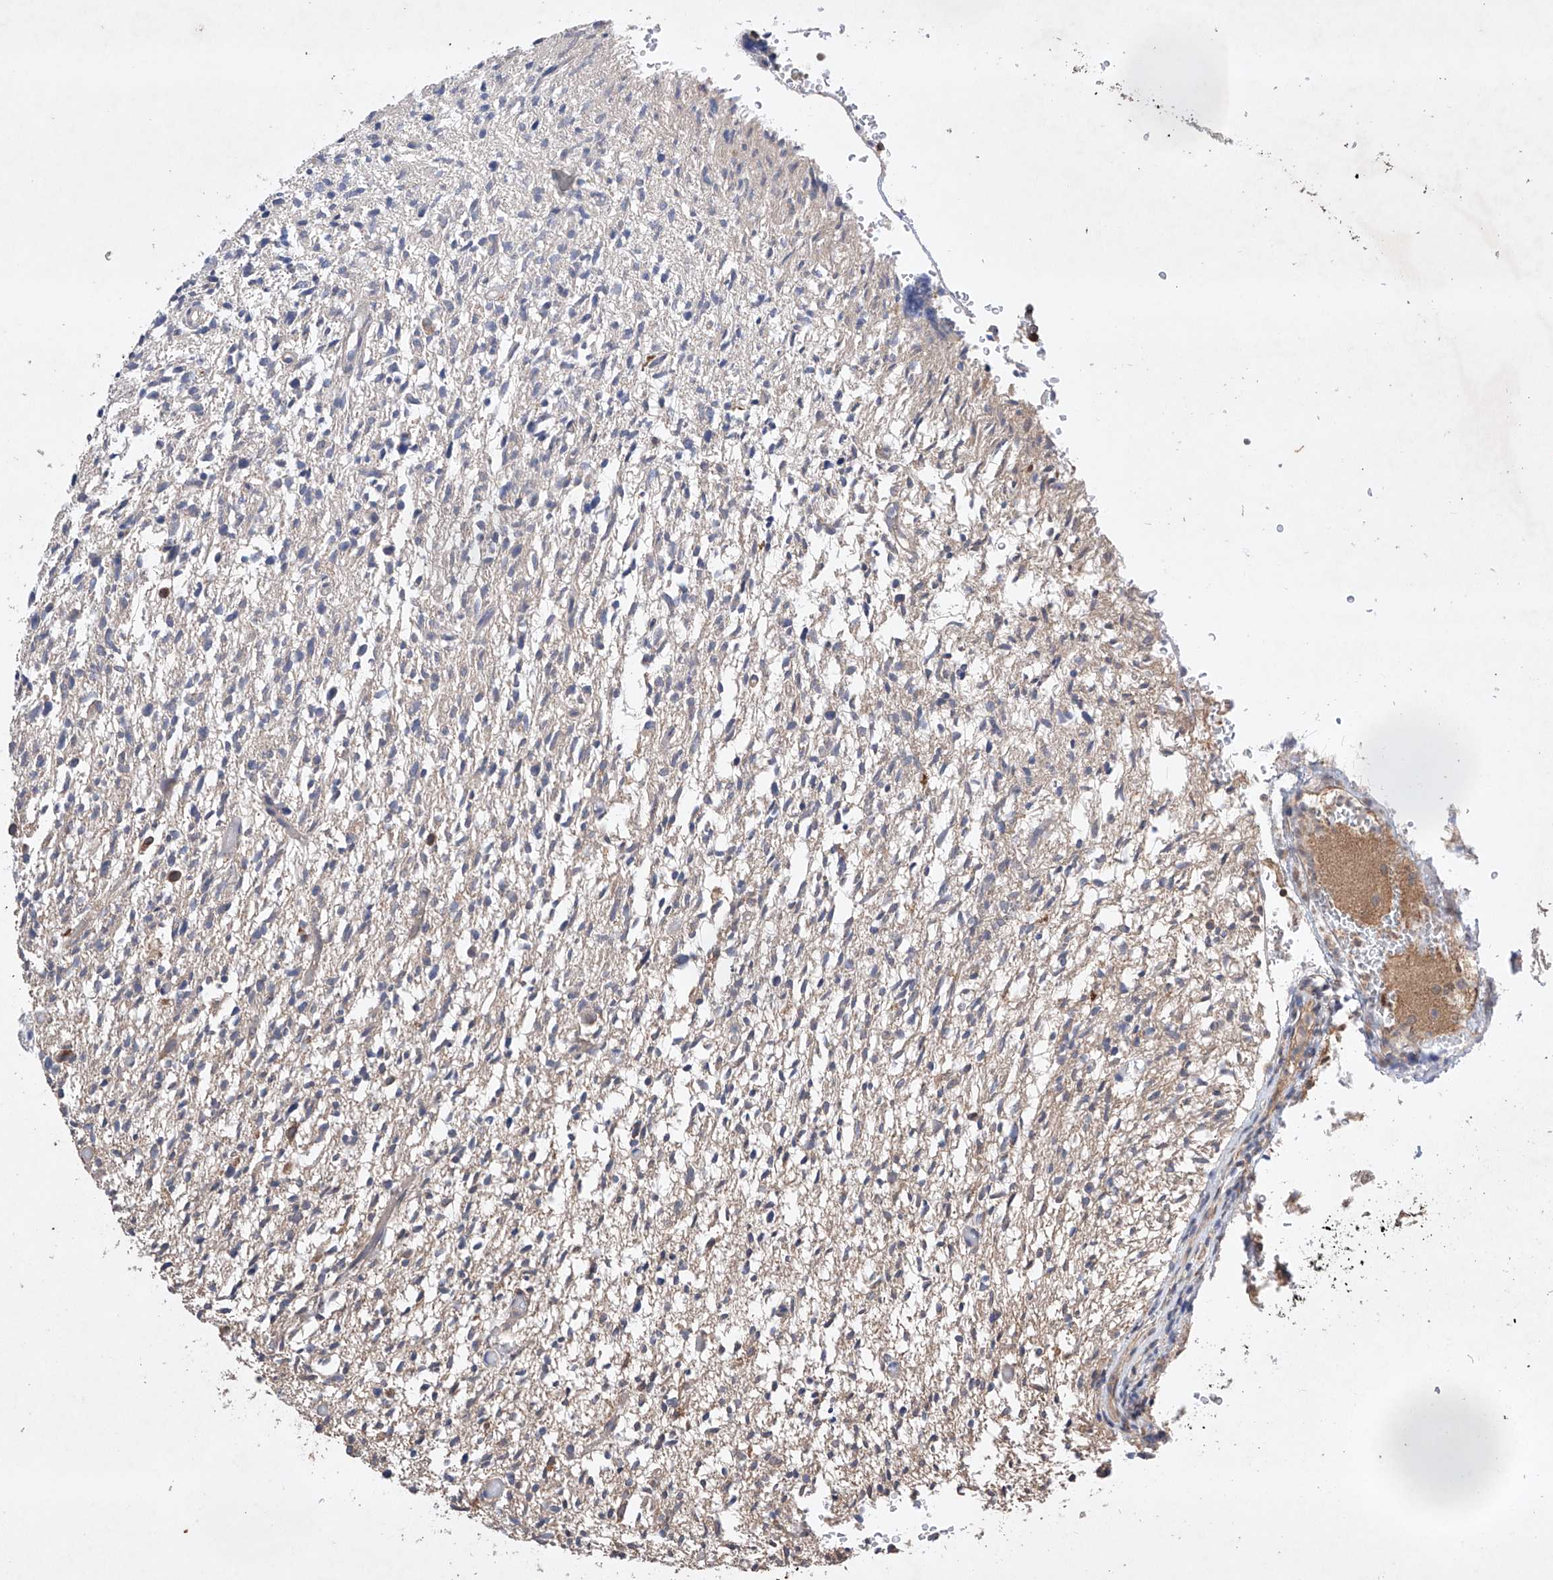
{"staining": {"intensity": "weak", "quantity": "<25%", "location": "cytoplasmic/membranous"}, "tissue": "glioma", "cell_type": "Tumor cells", "image_type": "cancer", "snomed": [{"axis": "morphology", "description": "Glioma, malignant, High grade"}, {"axis": "topography", "description": "Brain"}], "caption": "Glioma was stained to show a protein in brown. There is no significant expression in tumor cells.", "gene": "LURAP1", "patient": {"sex": "female", "age": 57}}